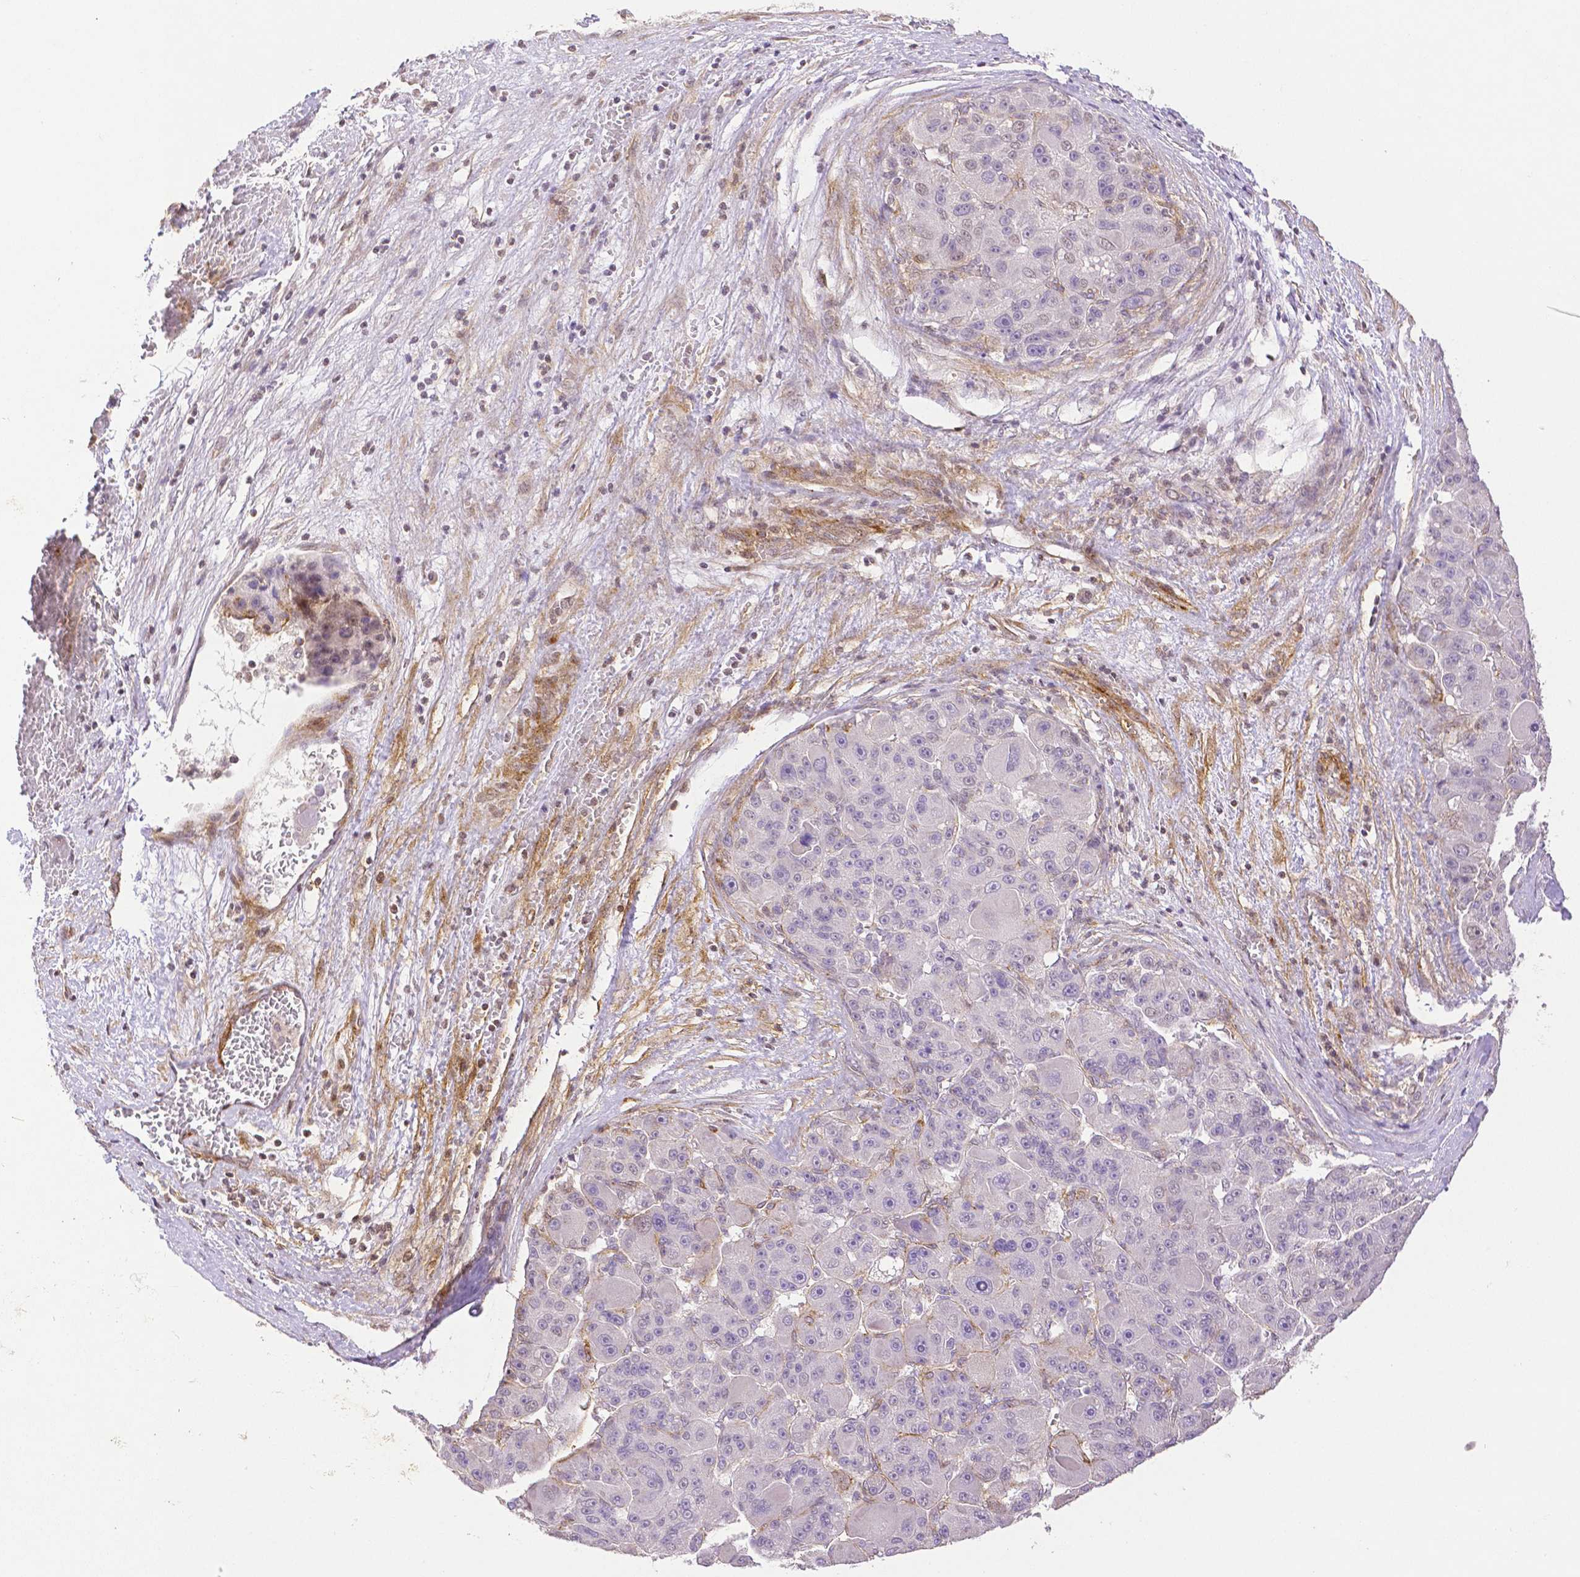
{"staining": {"intensity": "negative", "quantity": "none", "location": "none"}, "tissue": "liver cancer", "cell_type": "Tumor cells", "image_type": "cancer", "snomed": [{"axis": "morphology", "description": "Carcinoma, Hepatocellular, NOS"}, {"axis": "topography", "description": "Liver"}], "caption": "This histopathology image is of liver hepatocellular carcinoma stained with immunohistochemistry to label a protein in brown with the nuclei are counter-stained blue. There is no staining in tumor cells.", "gene": "THY1", "patient": {"sex": "male", "age": 76}}